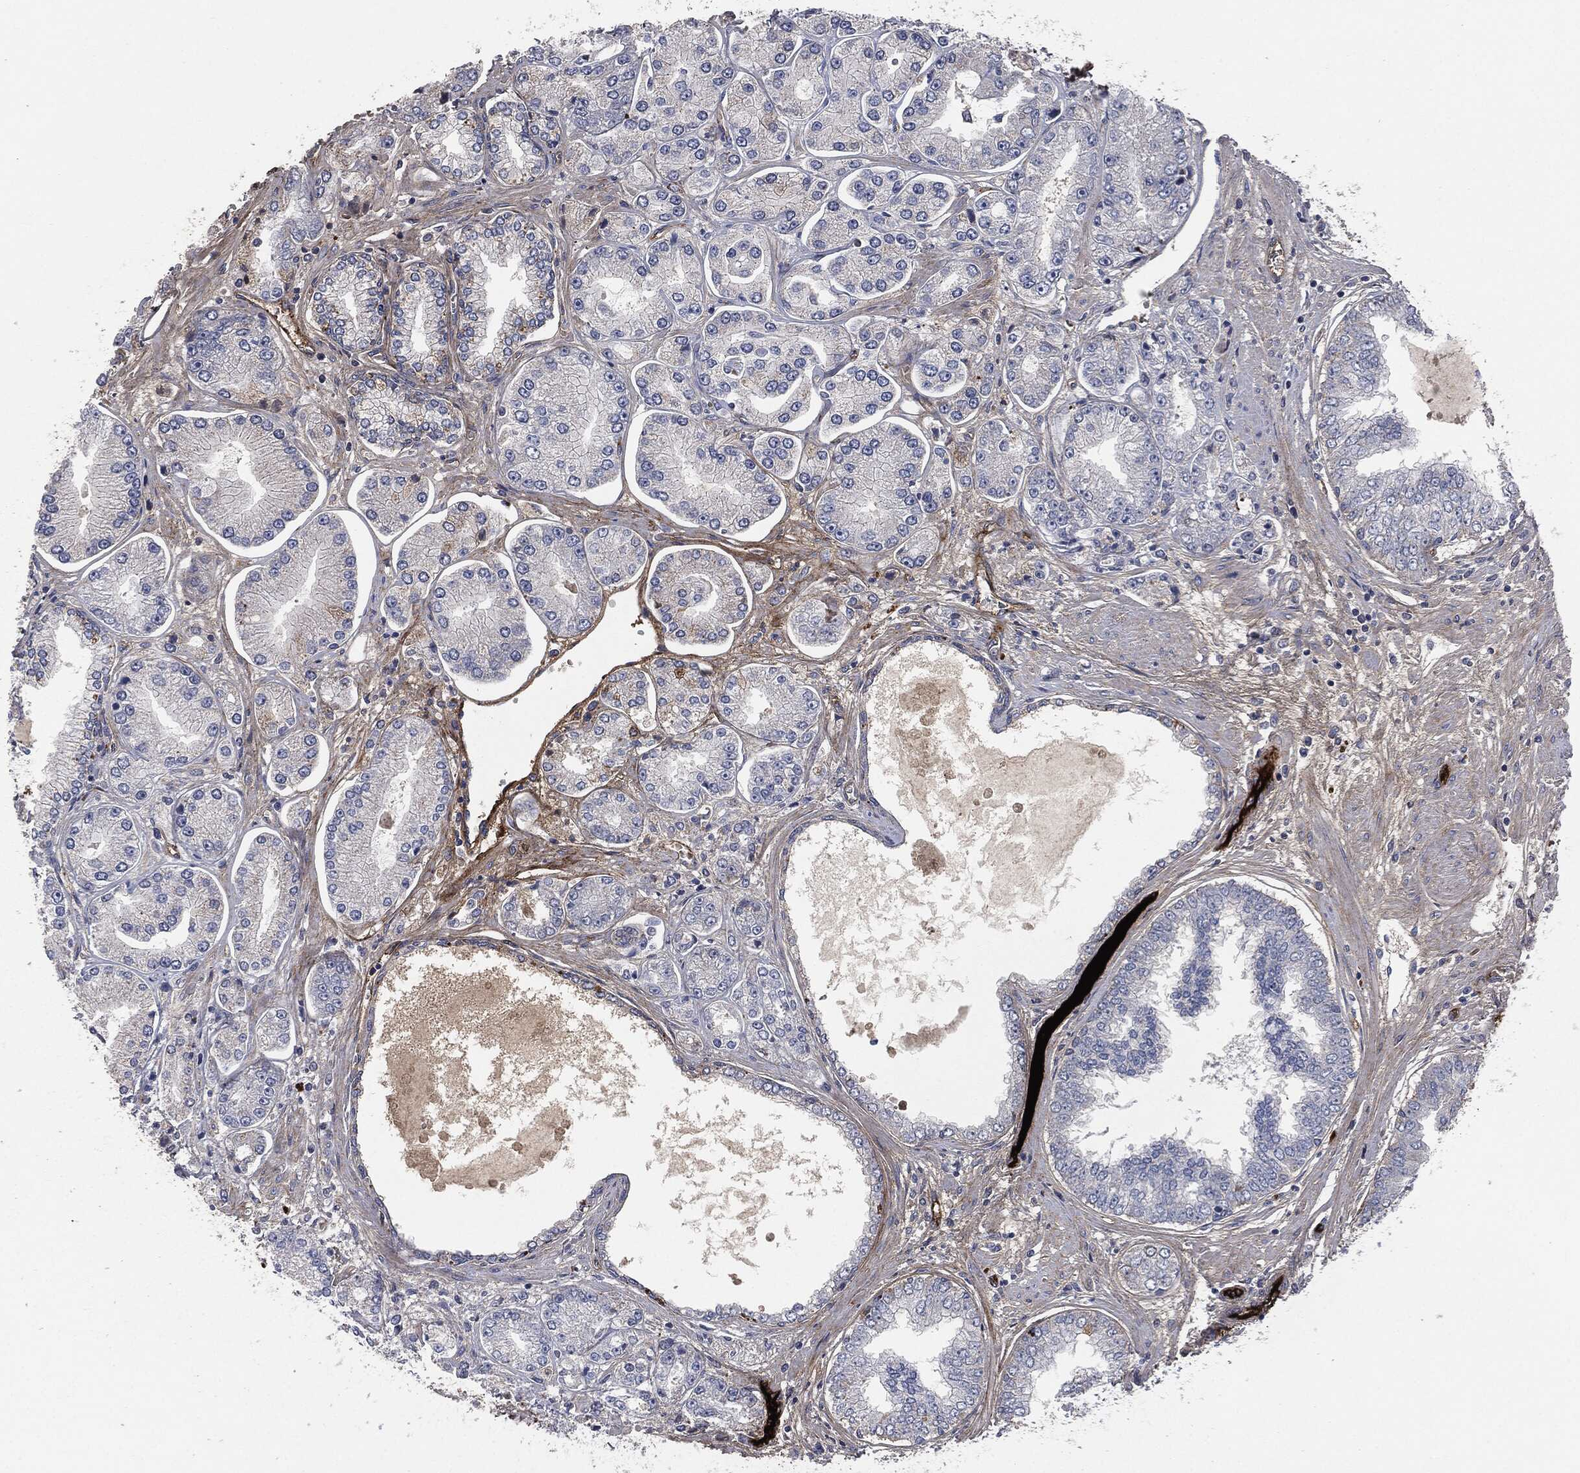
{"staining": {"intensity": "negative", "quantity": "none", "location": "none"}, "tissue": "prostate cancer", "cell_type": "Tumor cells", "image_type": "cancer", "snomed": [{"axis": "morphology", "description": "Adenocarcinoma, Low grade"}, {"axis": "topography", "description": "Prostate"}], "caption": "A photomicrograph of prostate cancer stained for a protein shows no brown staining in tumor cells.", "gene": "APOB", "patient": {"sex": "male", "age": 72}}